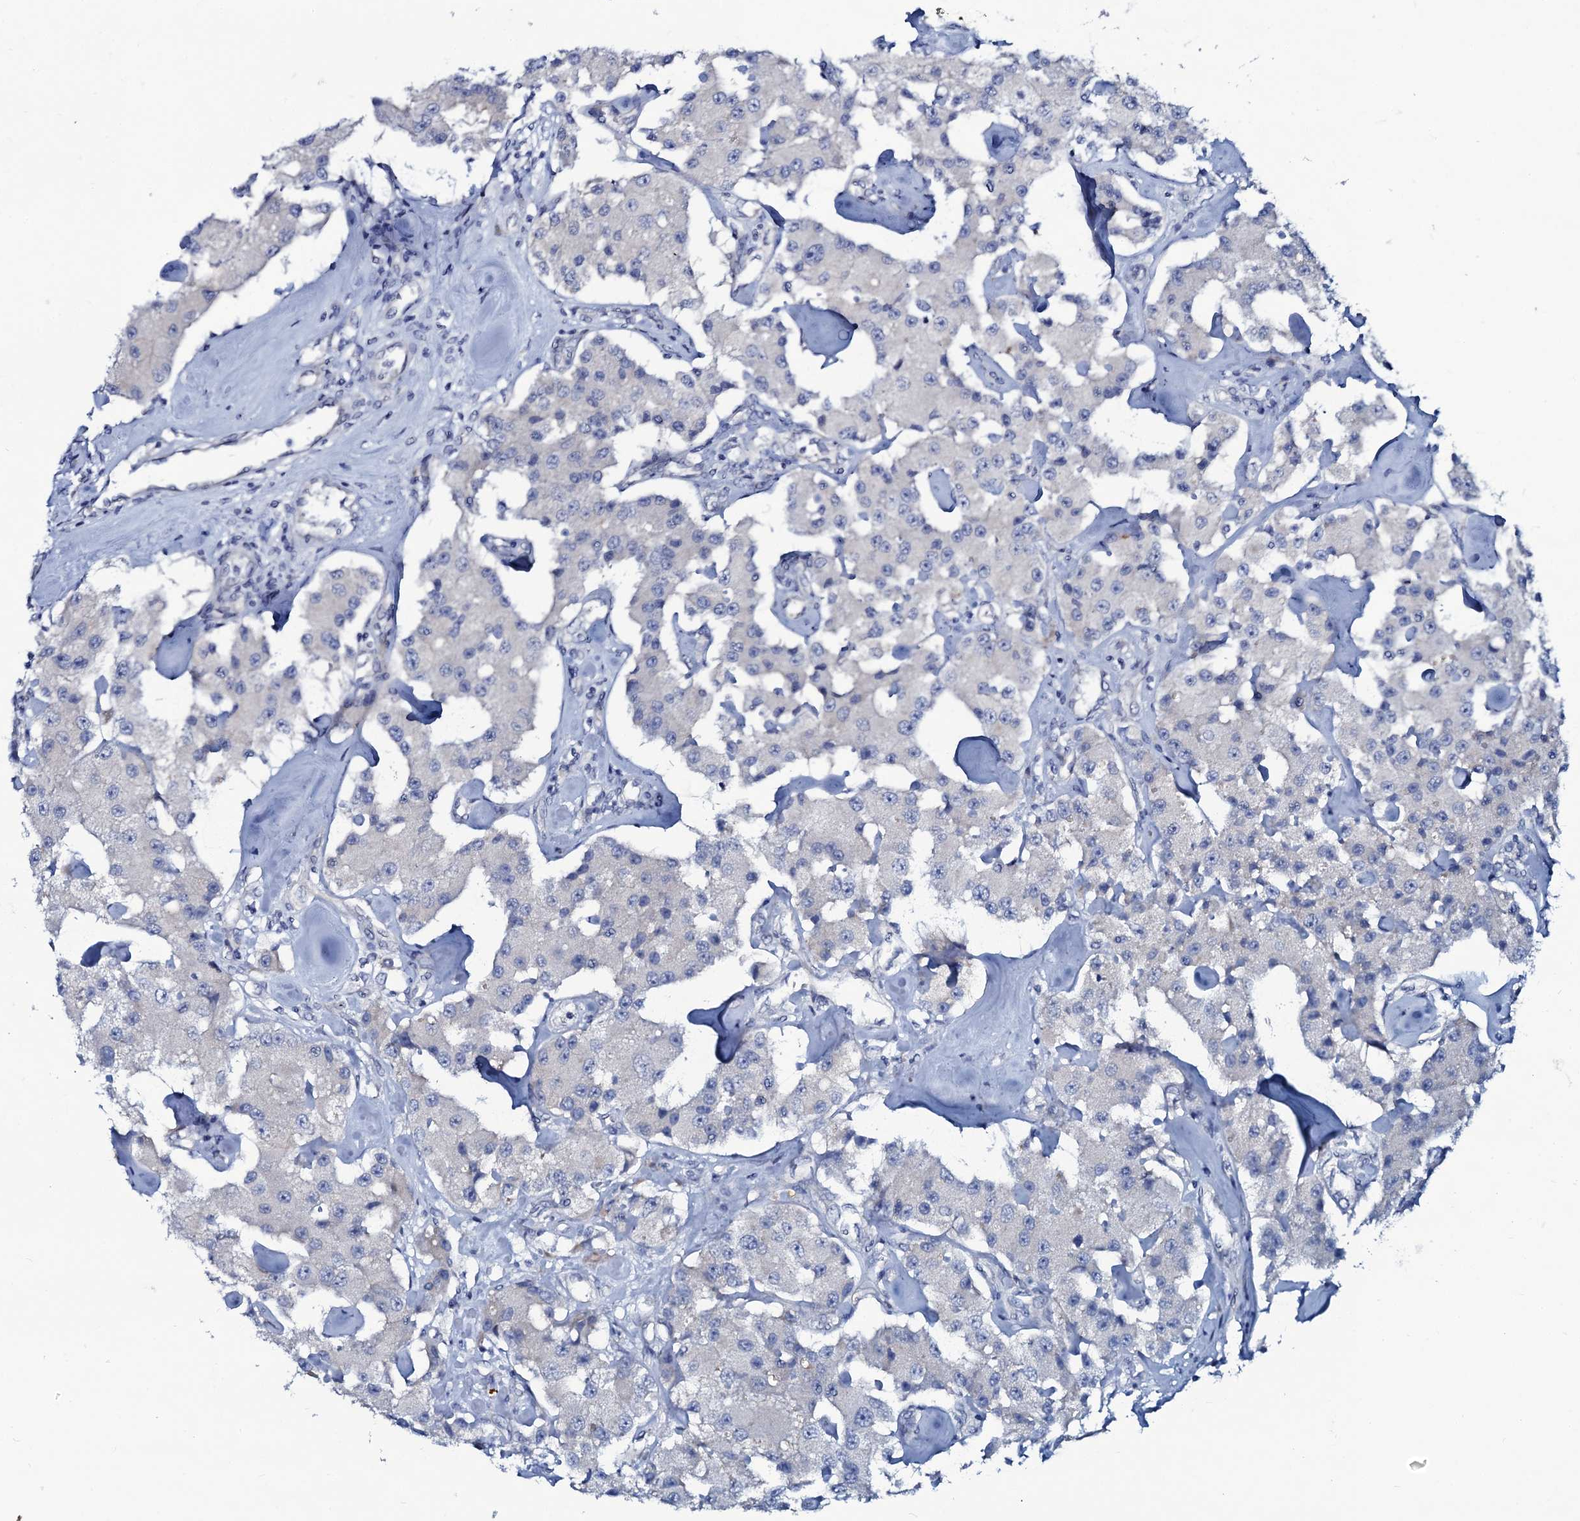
{"staining": {"intensity": "negative", "quantity": "none", "location": "none"}, "tissue": "carcinoid", "cell_type": "Tumor cells", "image_type": "cancer", "snomed": [{"axis": "morphology", "description": "Carcinoid, malignant, NOS"}, {"axis": "topography", "description": "Pancreas"}], "caption": "IHC micrograph of human malignant carcinoid stained for a protein (brown), which displays no staining in tumor cells. (Immunohistochemistry (ihc), brightfield microscopy, high magnification).", "gene": "C10orf88", "patient": {"sex": "male", "age": 41}}